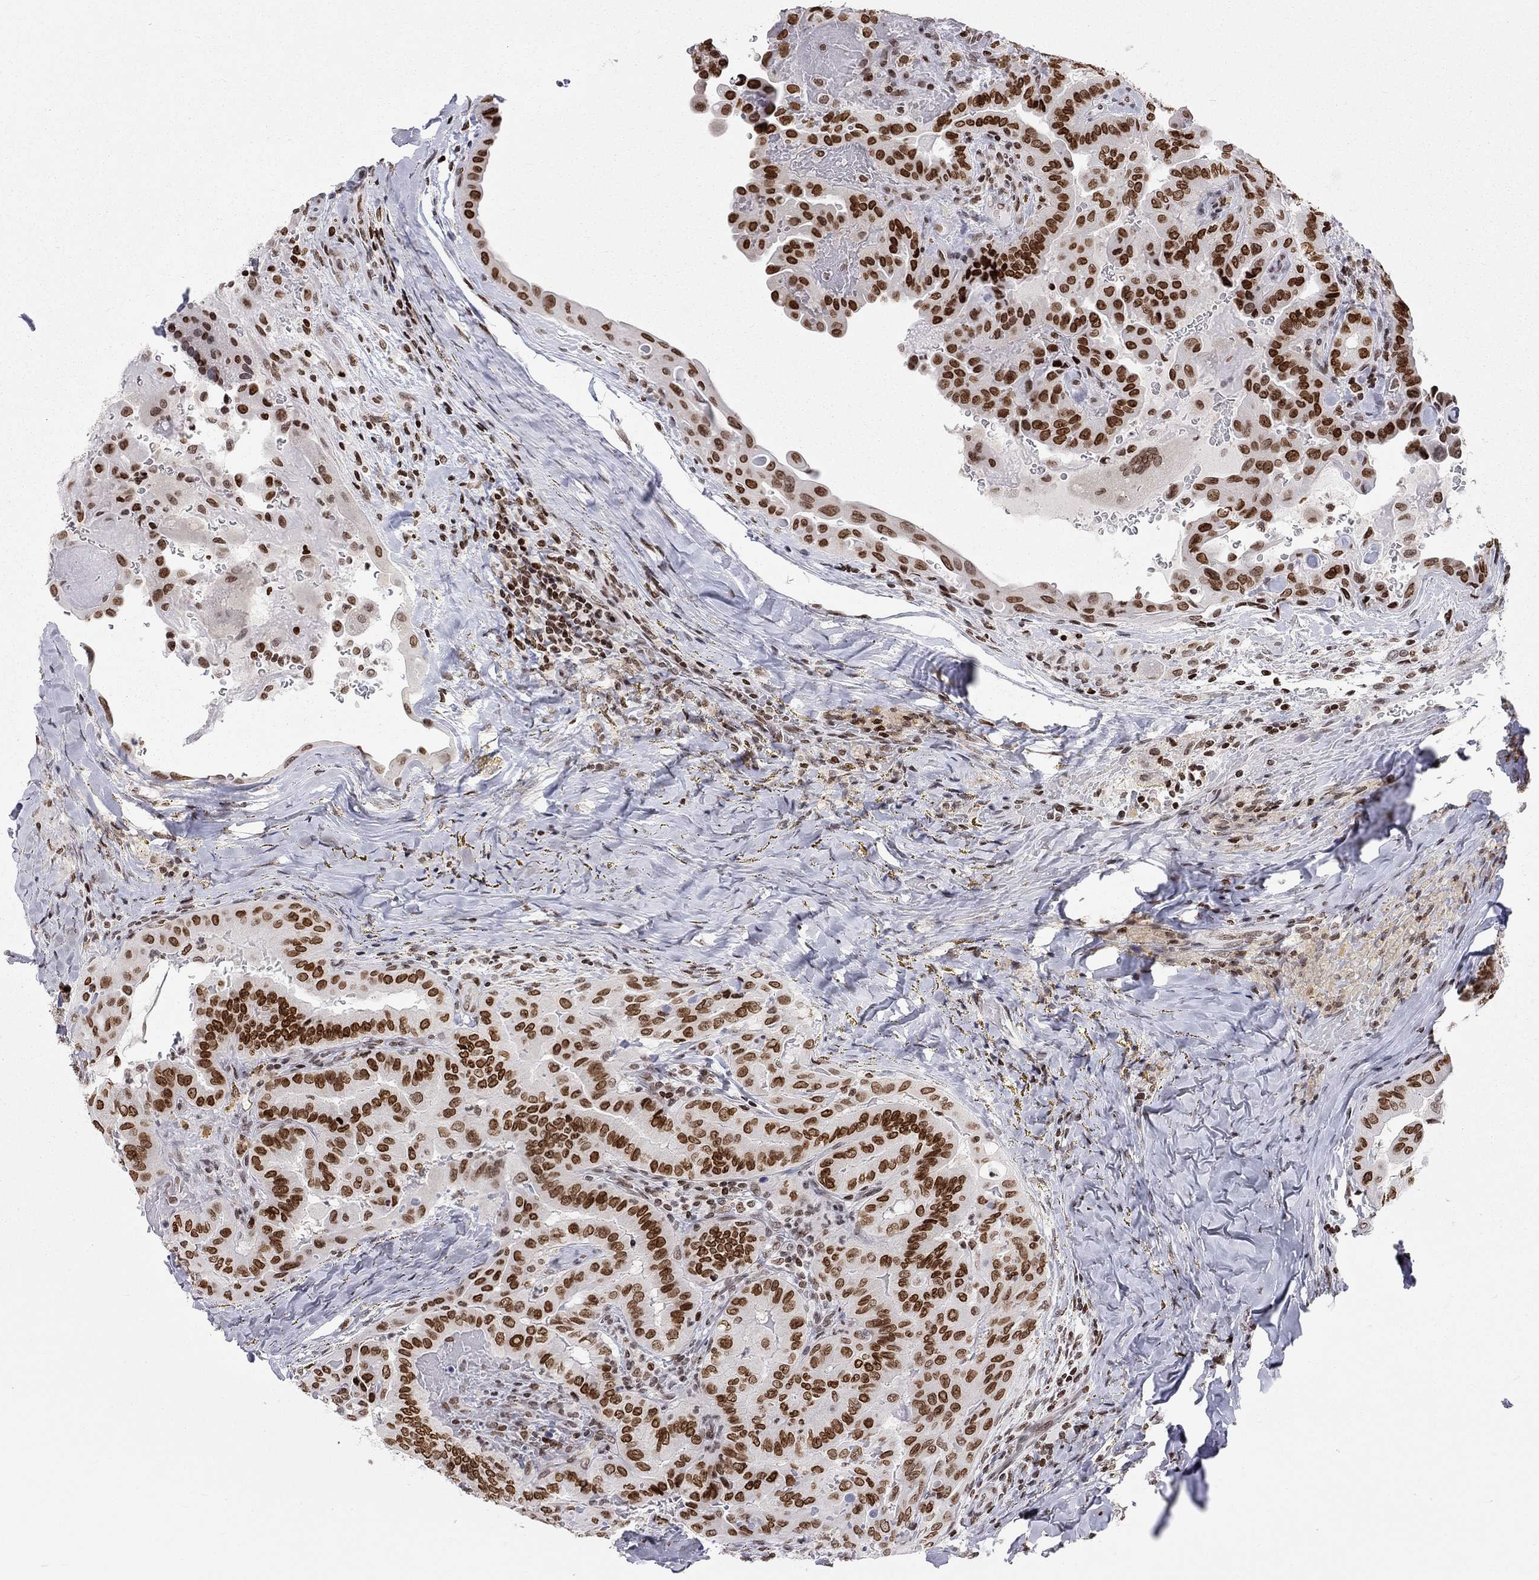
{"staining": {"intensity": "strong", "quantity": ">75%", "location": "nuclear"}, "tissue": "thyroid cancer", "cell_type": "Tumor cells", "image_type": "cancer", "snomed": [{"axis": "morphology", "description": "Papillary adenocarcinoma, NOS"}, {"axis": "topography", "description": "Thyroid gland"}], "caption": "Brown immunohistochemical staining in human thyroid cancer displays strong nuclear positivity in about >75% of tumor cells. (IHC, brightfield microscopy, high magnification).", "gene": "H2AX", "patient": {"sex": "female", "age": 68}}